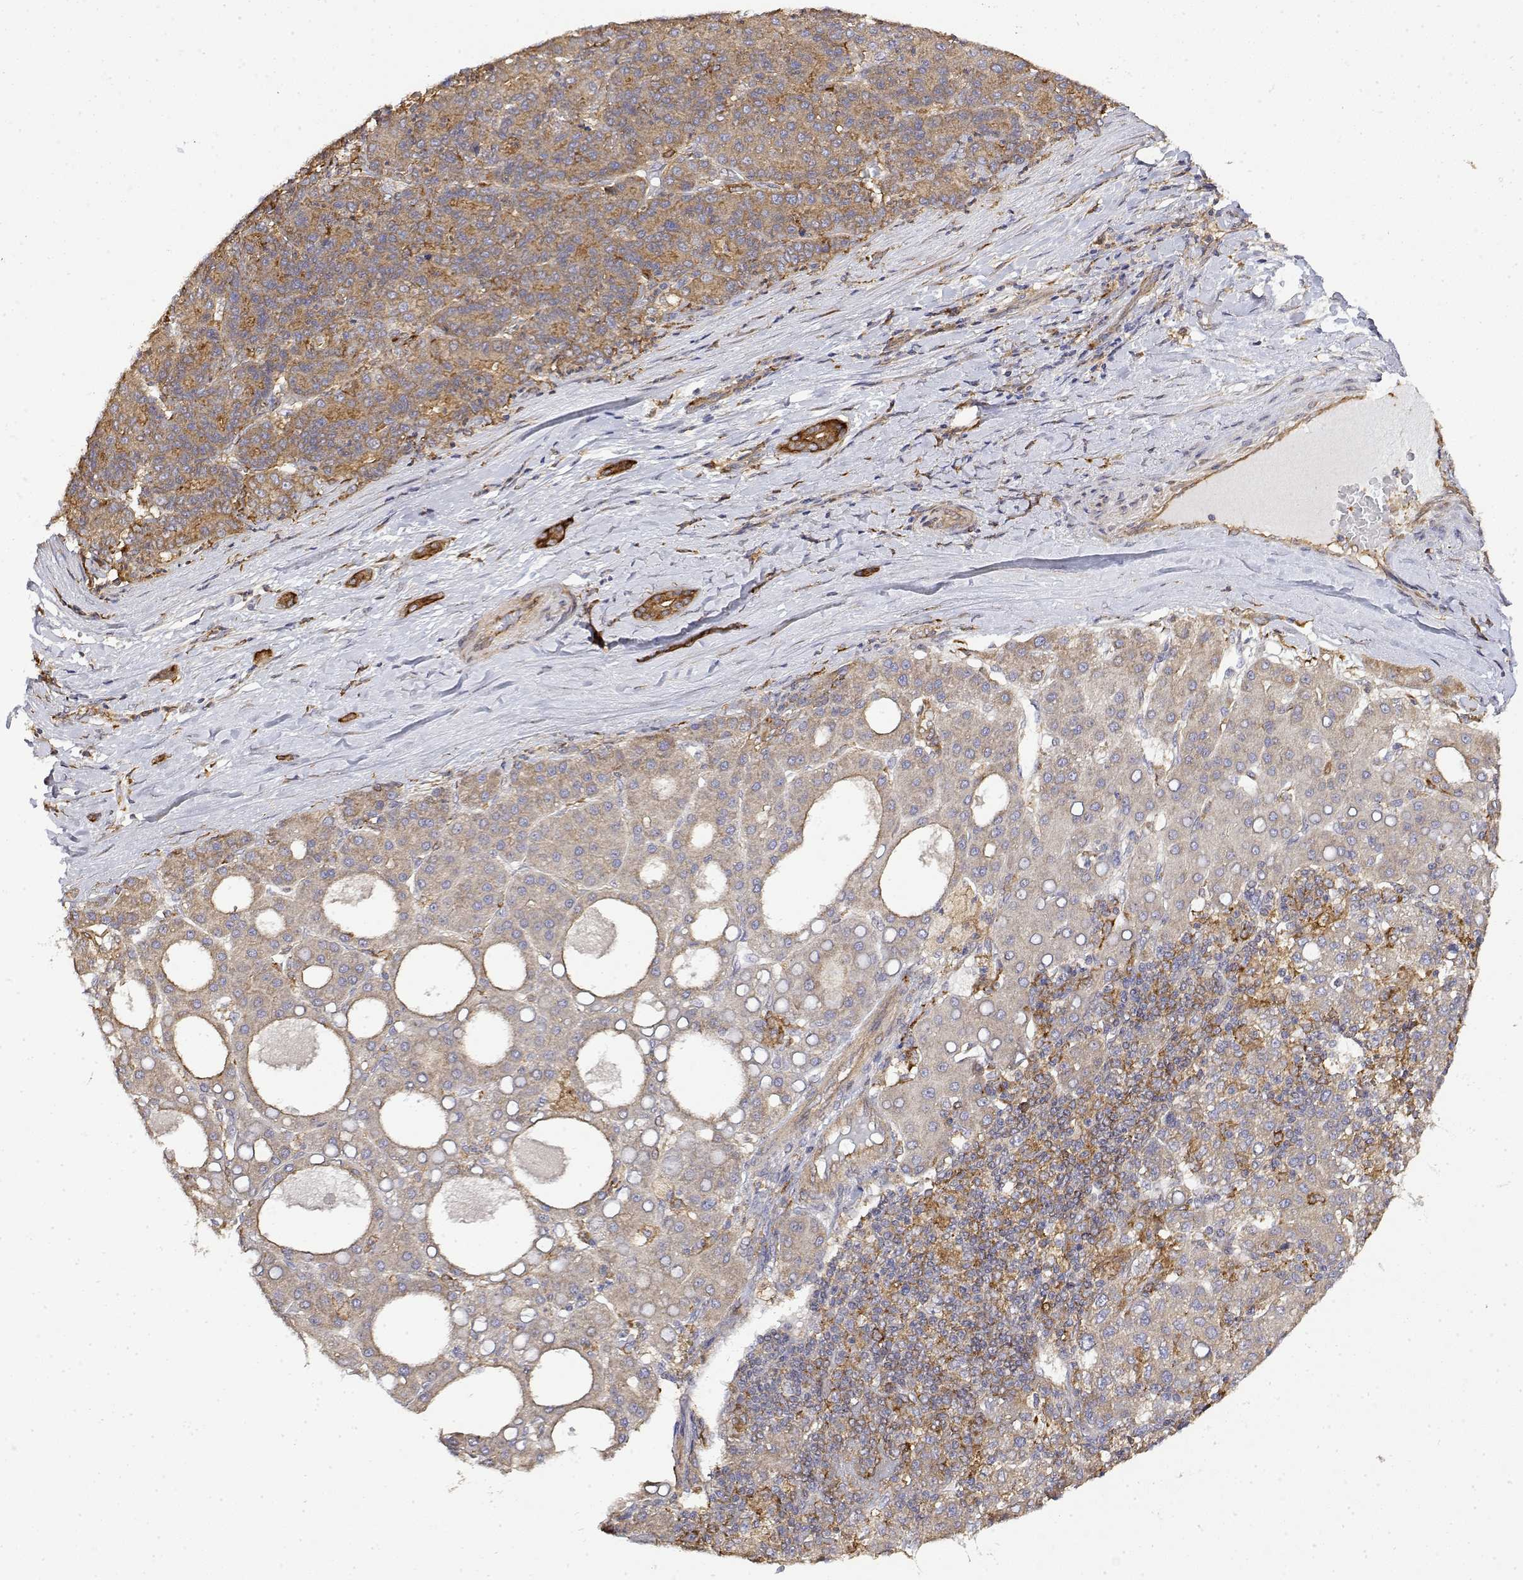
{"staining": {"intensity": "weak", "quantity": "<25%", "location": "cytoplasmic/membranous"}, "tissue": "liver cancer", "cell_type": "Tumor cells", "image_type": "cancer", "snomed": [{"axis": "morphology", "description": "Carcinoma, Hepatocellular, NOS"}, {"axis": "topography", "description": "Liver"}], "caption": "The image shows no significant staining in tumor cells of liver hepatocellular carcinoma.", "gene": "PACSIN2", "patient": {"sex": "male", "age": 65}}